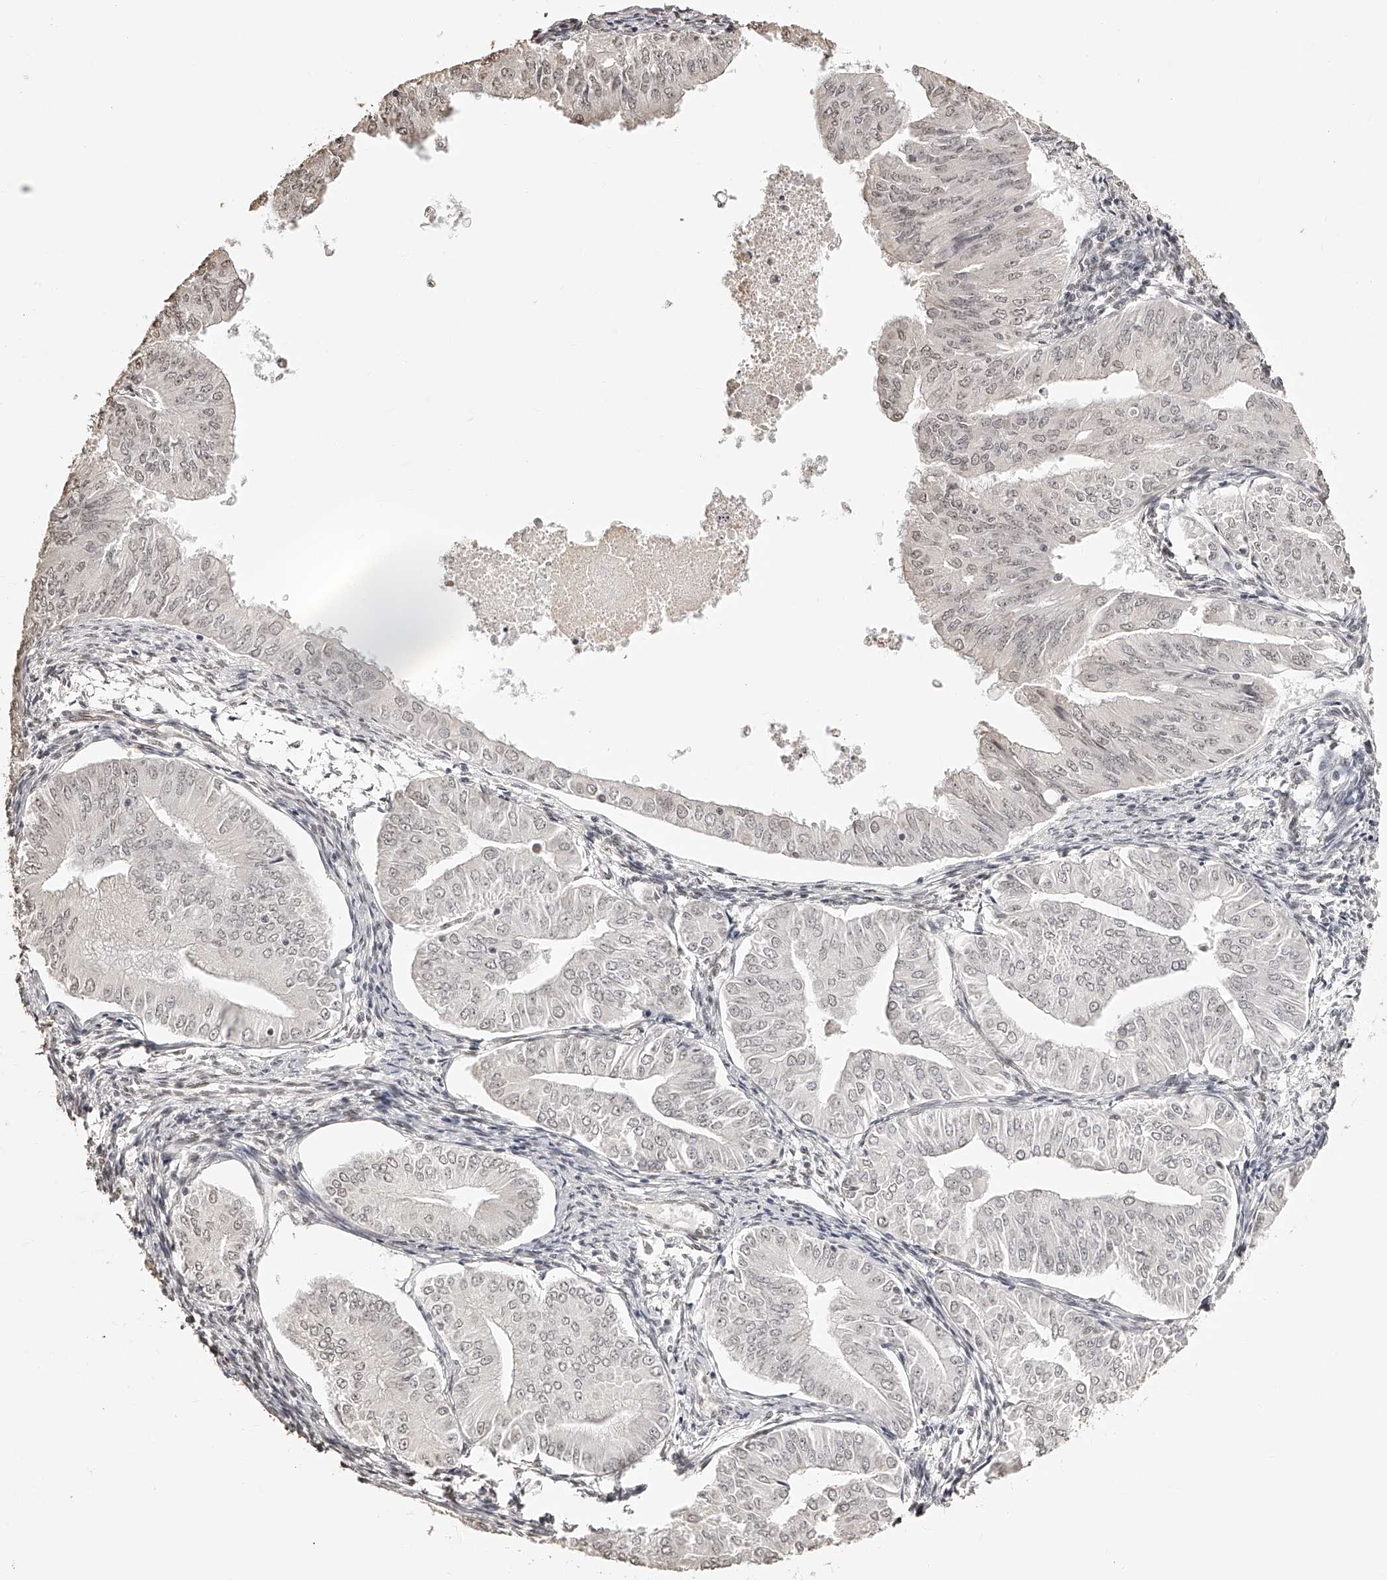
{"staining": {"intensity": "weak", "quantity": ">75%", "location": "nuclear"}, "tissue": "endometrial cancer", "cell_type": "Tumor cells", "image_type": "cancer", "snomed": [{"axis": "morphology", "description": "Normal tissue, NOS"}, {"axis": "morphology", "description": "Adenocarcinoma, NOS"}, {"axis": "topography", "description": "Endometrium"}], "caption": "Endometrial cancer (adenocarcinoma) was stained to show a protein in brown. There is low levels of weak nuclear expression in approximately >75% of tumor cells.", "gene": "ZNF503", "patient": {"sex": "female", "age": 53}}